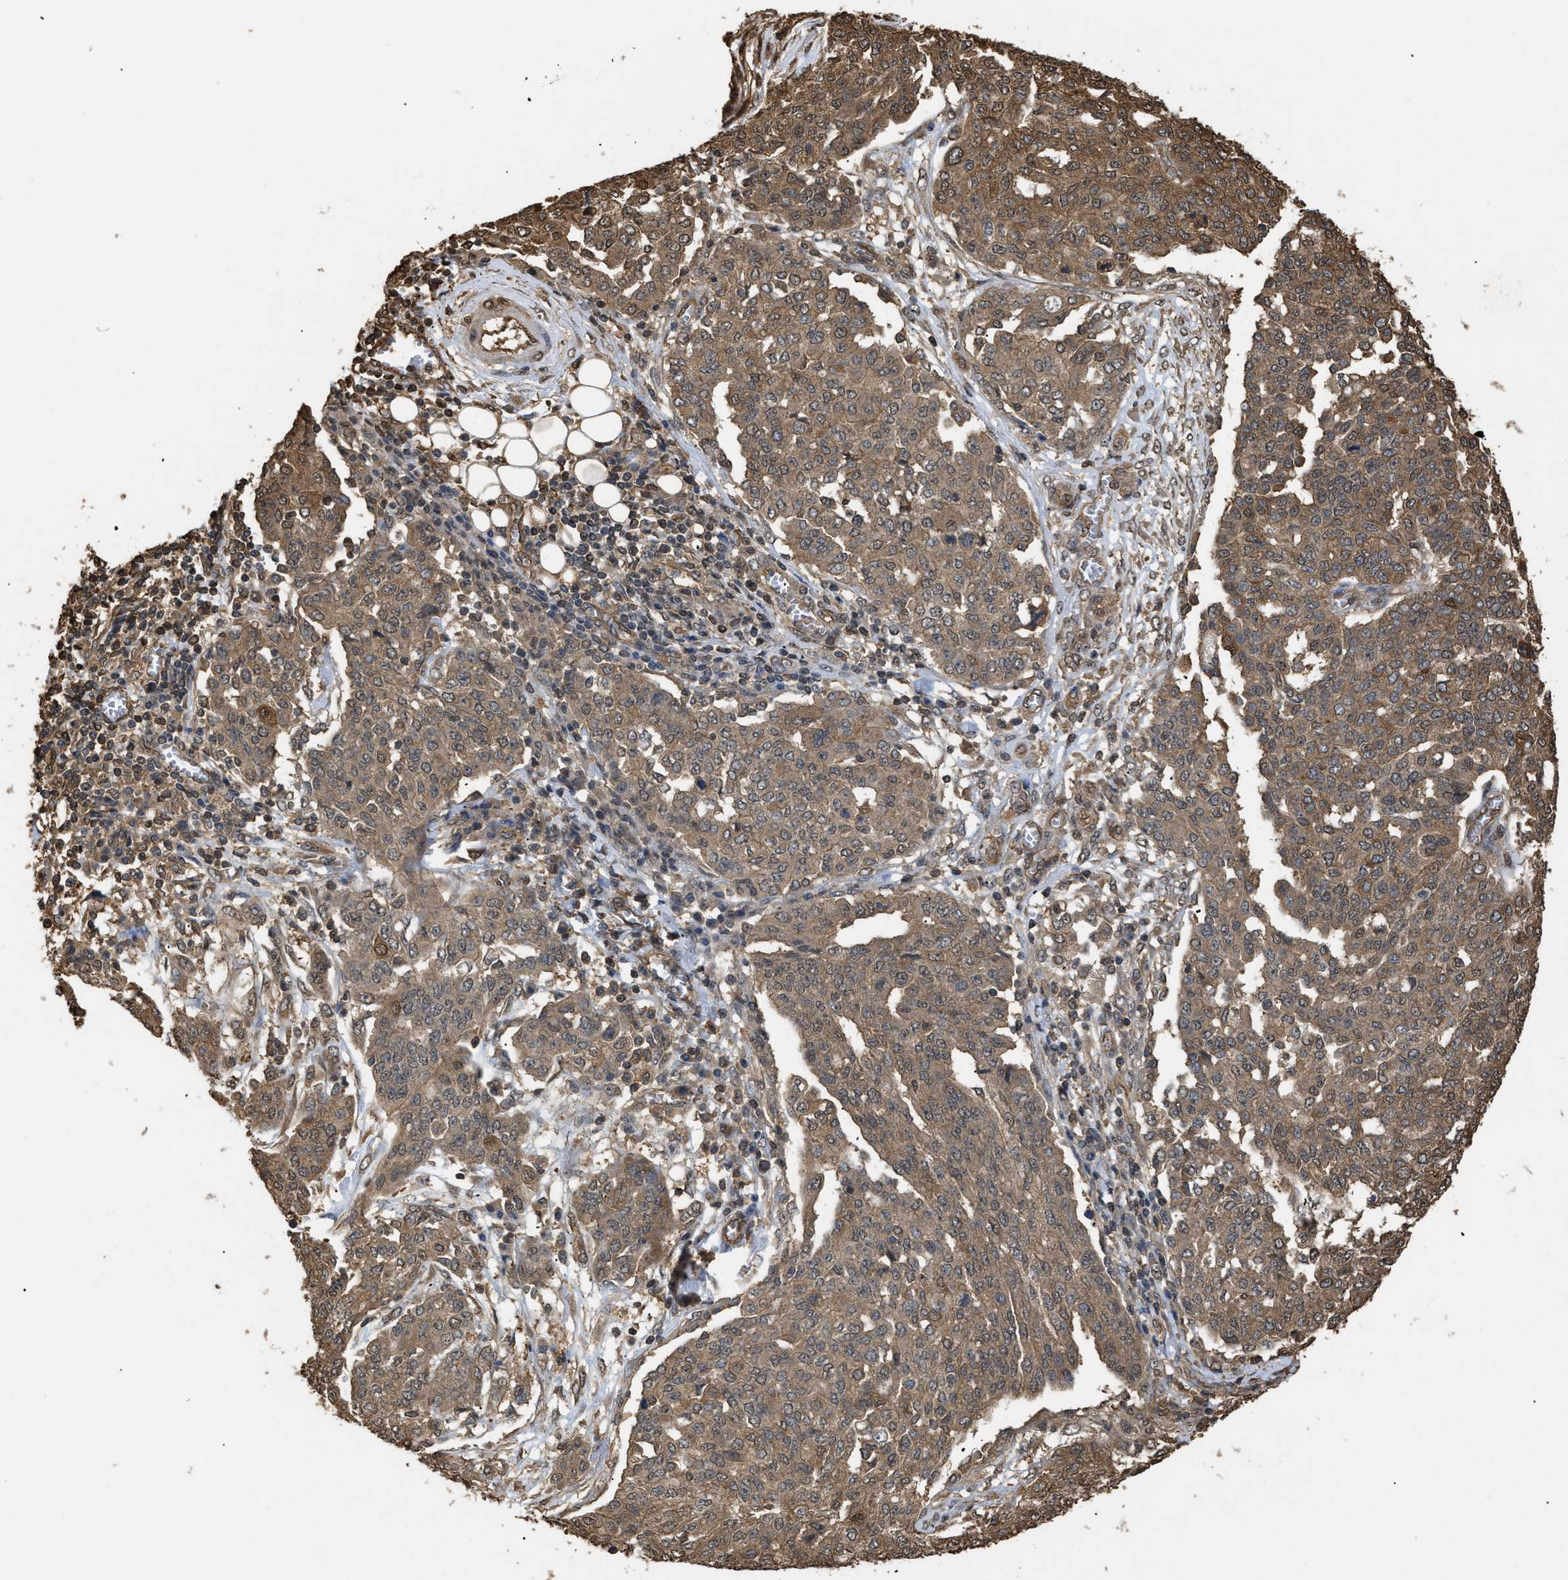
{"staining": {"intensity": "moderate", "quantity": ">75%", "location": "cytoplasmic/membranous"}, "tissue": "ovarian cancer", "cell_type": "Tumor cells", "image_type": "cancer", "snomed": [{"axis": "morphology", "description": "Cystadenocarcinoma, serous, NOS"}, {"axis": "topography", "description": "Soft tissue"}, {"axis": "topography", "description": "Ovary"}], "caption": "Protein staining of serous cystadenocarcinoma (ovarian) tissue demonstrates moderate cytoplasmic/membranous positivity in approximately >75% of tumor cells.", "gene": "CALM1", "patient": {"sex": "female", "age": 57}}